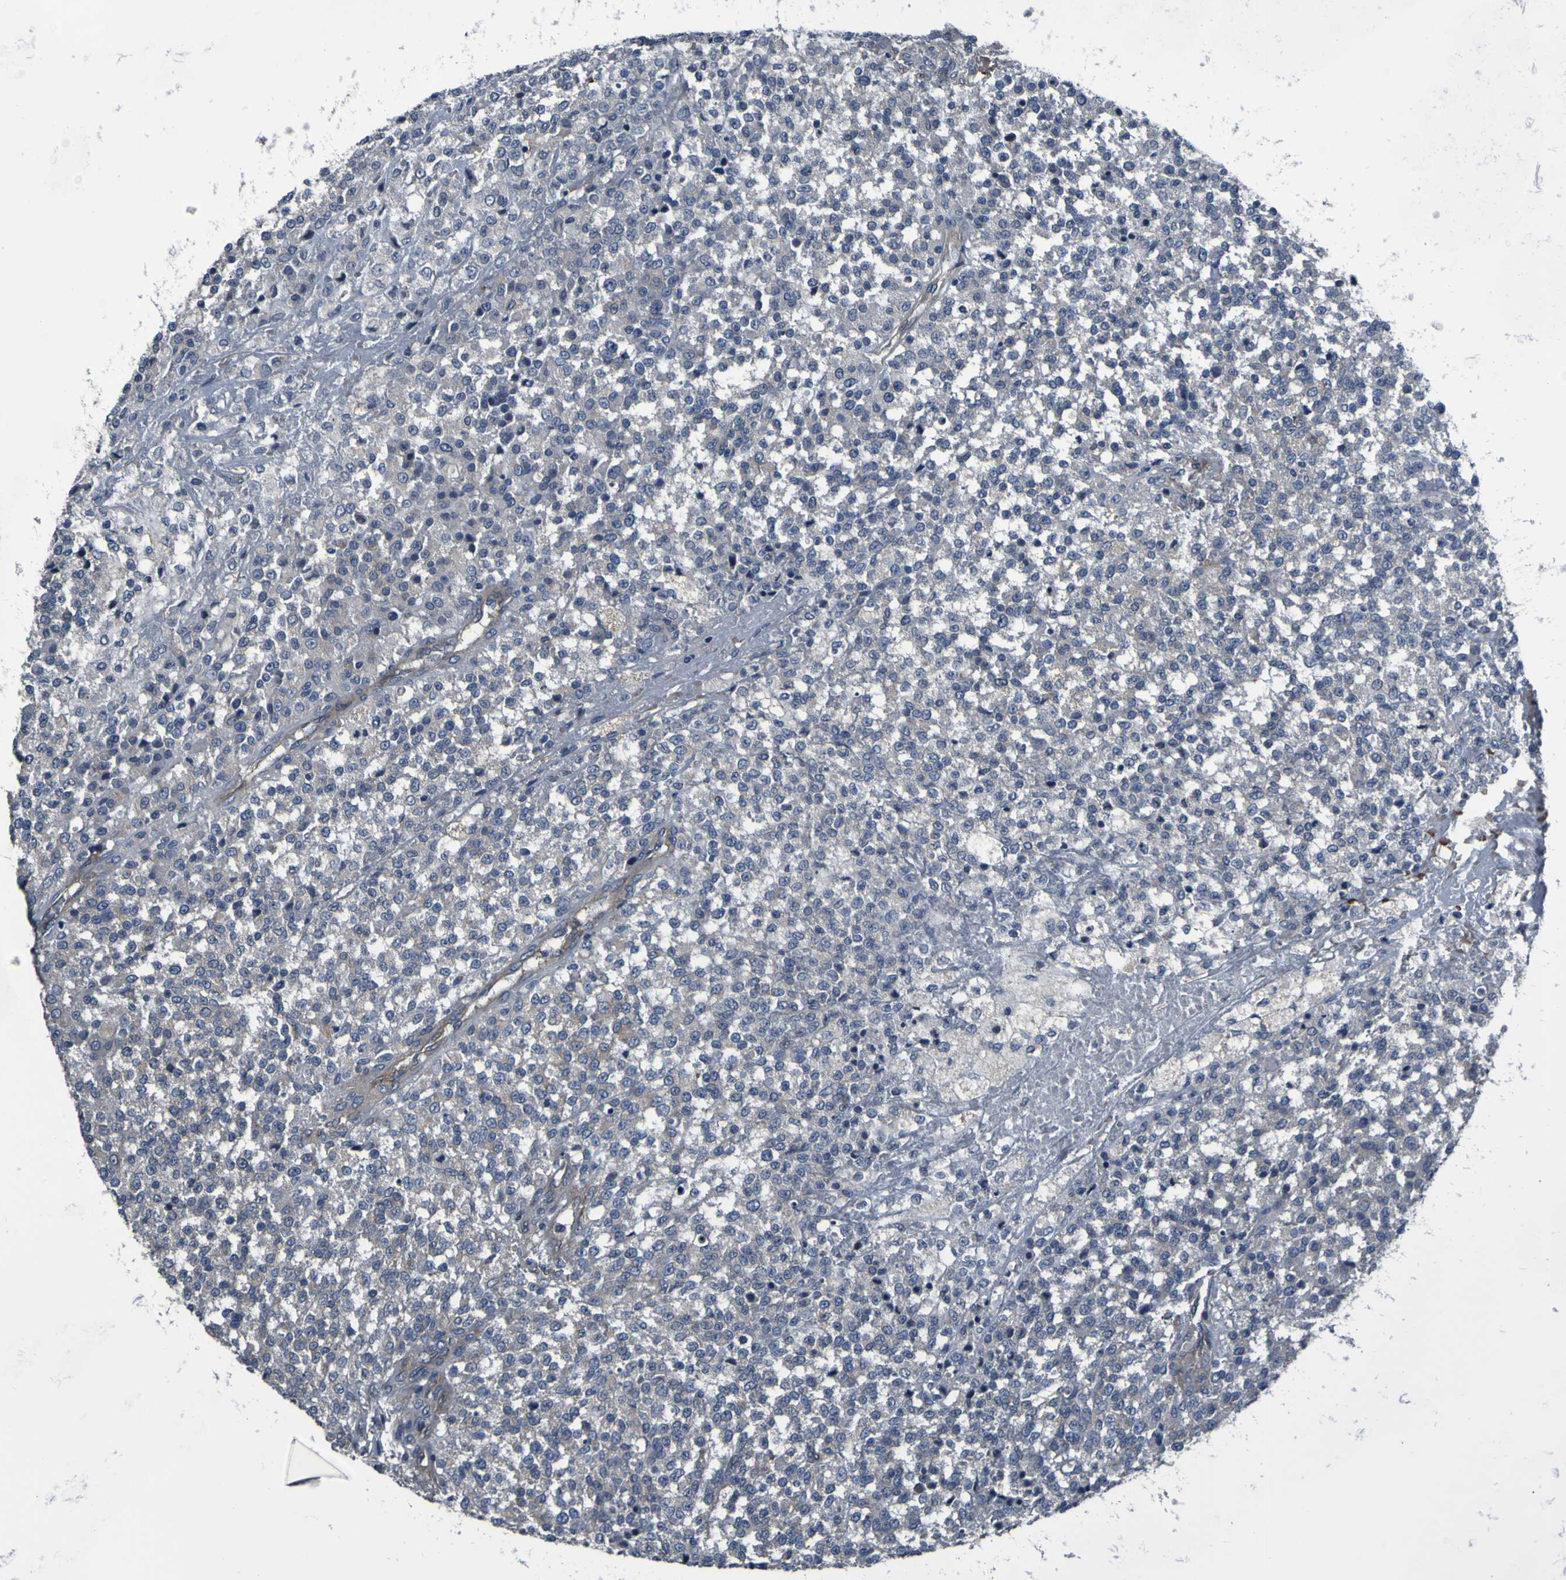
{"staining": {"intensity": "negative", "quantity": "none", "location": "none"}, "tissue": "testis cancer", "cell_type": "Tumor cells", "image_type": "cancer", "snomed": [{"axis": "morphology", "description": "Seminoma, NOS"}, {"axis": "topography", "description": "Testis"}], "caption": "Immunohistochemistry micrograph of human testis cancer stained for a protein (brown), which demonstrates no expression in tumor cells. Brightfield microscopy of immunohistochemistry (IHC) stained with DAB (3,3'-diaminobenzidine) (brown) and hematoxylin (blue), captured at high magnification.", "gene": "GRAMD1A", "patient": {"sex": "male", "age": 59}}